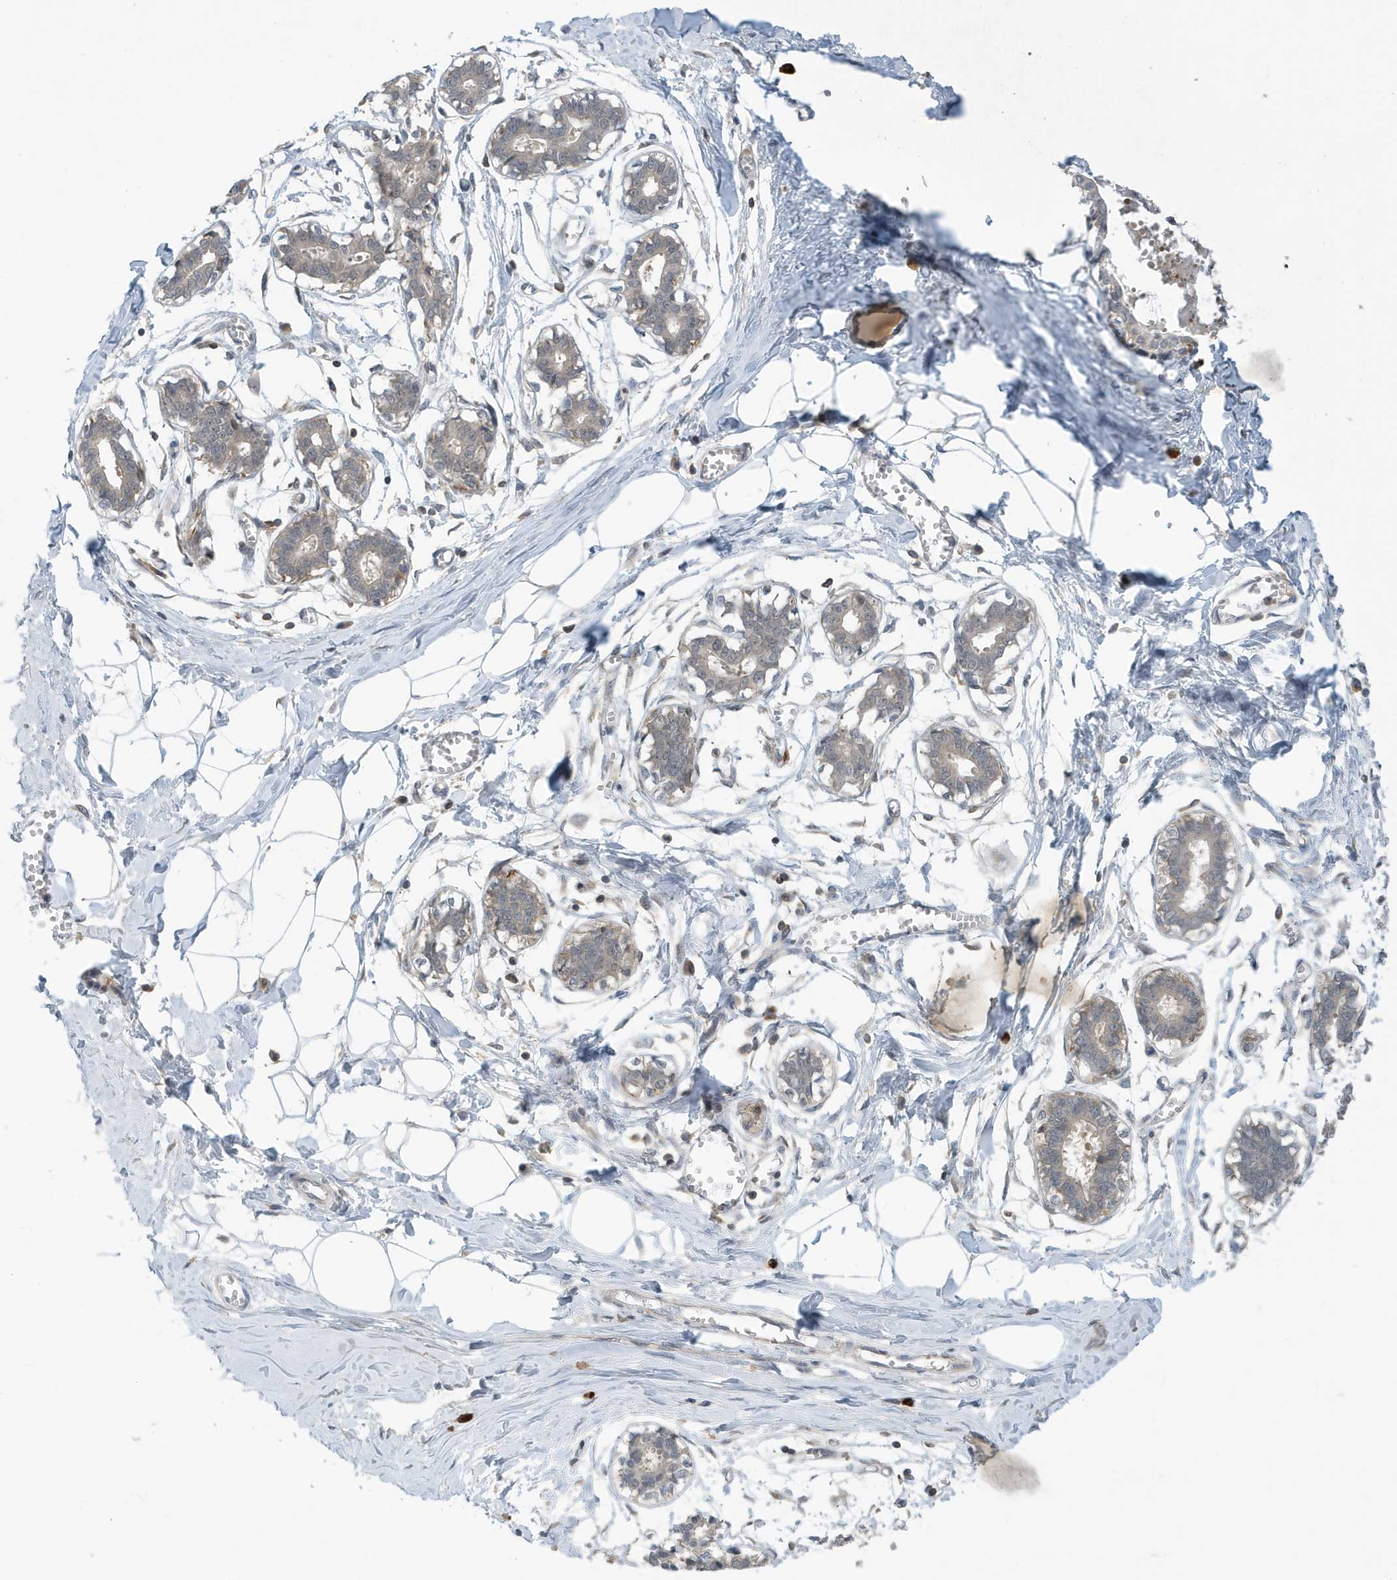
{"staining": {"intensity": "negative", "quantity": "none", "location": "none"}, "tissue": "breast", "cell_type": "Adipocytes", "image_type": "normal", "snomed": [{"axis": "morphology", "description": "Normal tissue, NOS"}, {"axis": "topography", "description": "Breast"}], "caption": "Immunohistochemistry (IHC) photomicrograph of normal breast stained for a protein (brown), which exhibits no staining in adipocytes.", "gene": "NSUN3", "patient": {"sex": "female", "age": 27}}